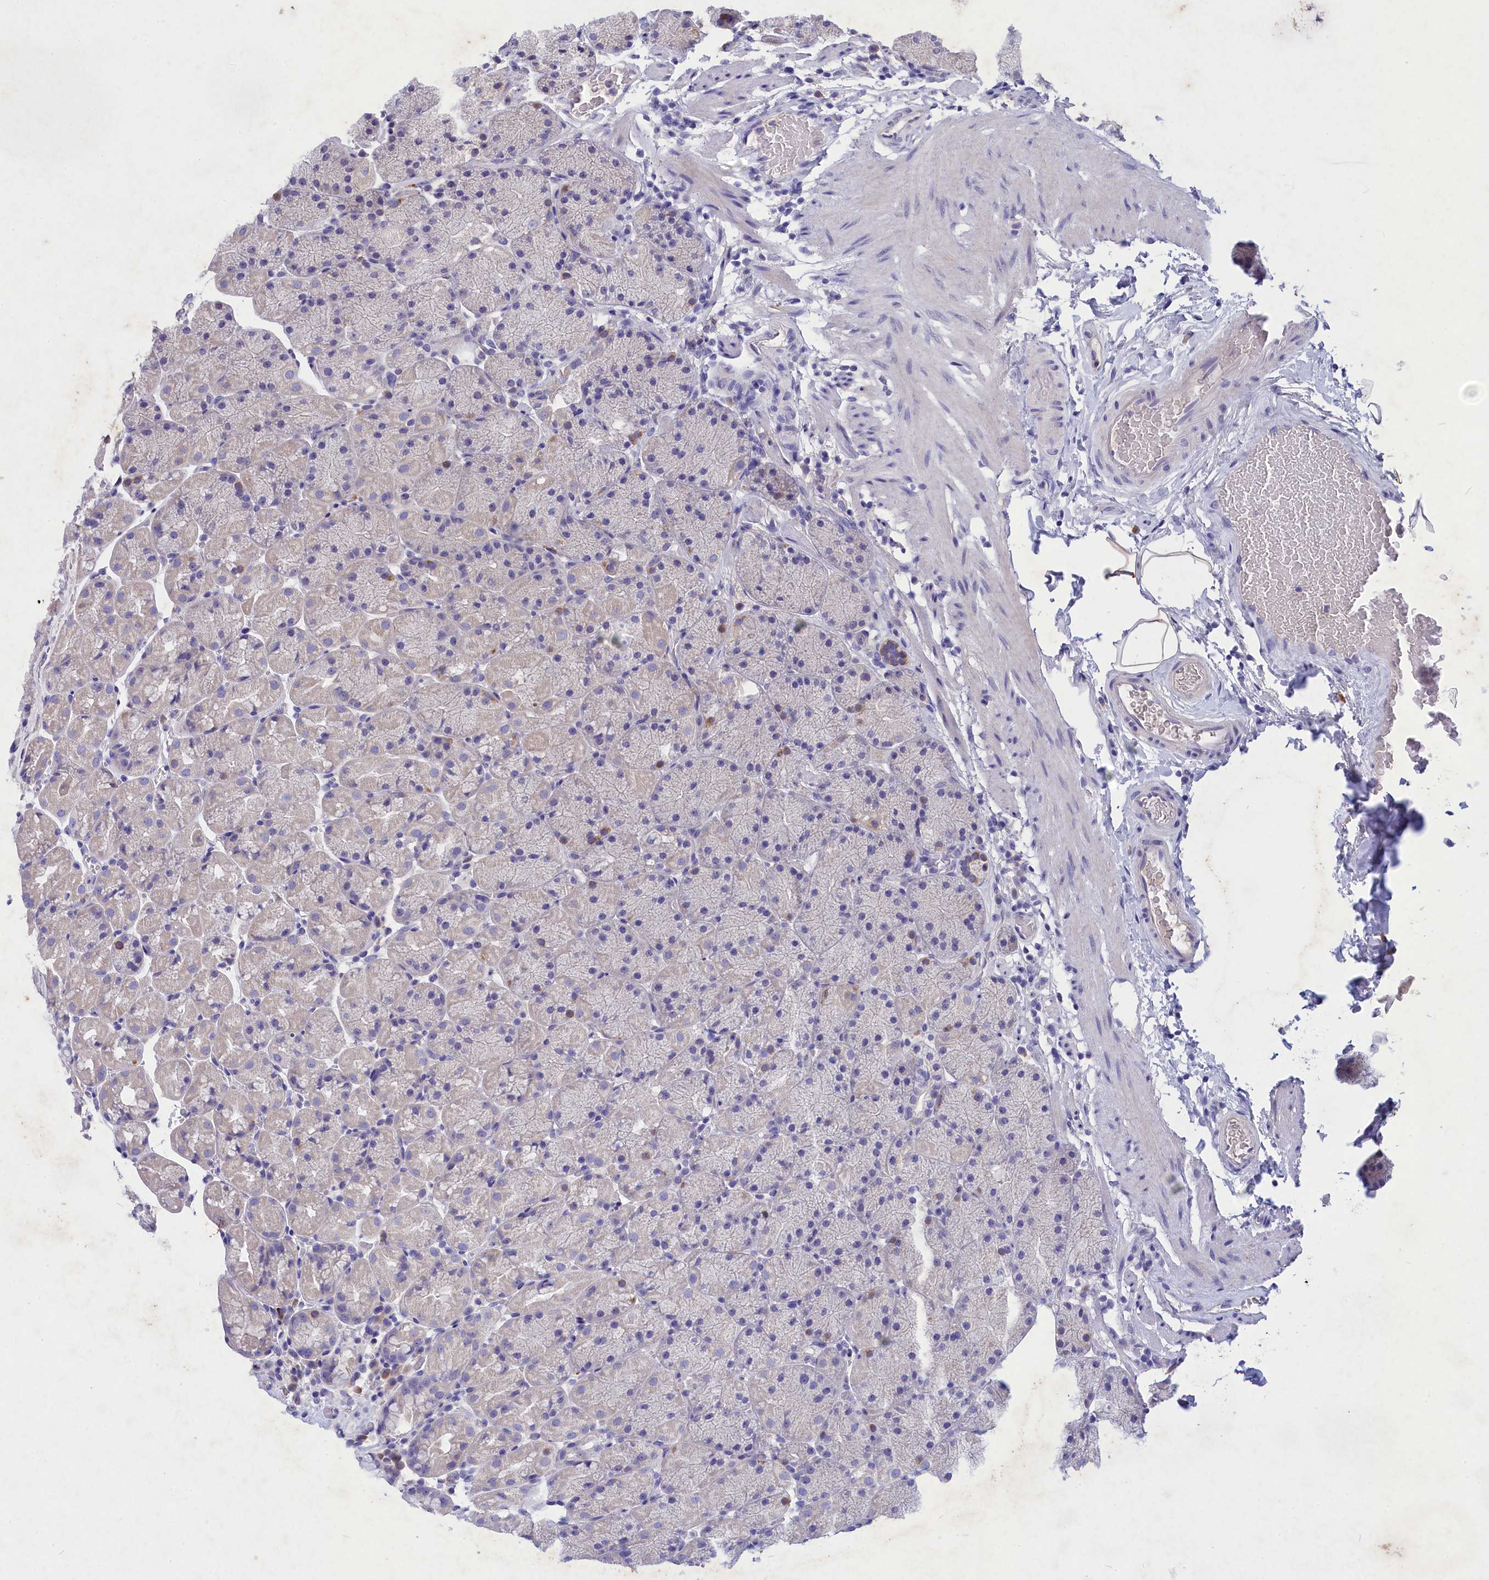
{"staining": {"intensity": "negative", "quantity": "none", "location": "none"}, "tissue": "stomach", "cell_type": "Glandular cells", "image_type": "normal", "snomed": [{"axis": "morphology", "description": "Normal tissue, NOS"}, {"axis": "topography", "description": "Stomach, upper"}, {"axis": "topography", "description": "Stomach, lower"}], "caption": "An image of stomach stained for a protein demonstrates no brown staining in glandular cells. Nuclei are stained in blue.", "gene": "DEFB119", "patient": {"sex": "male", "age": 67}}